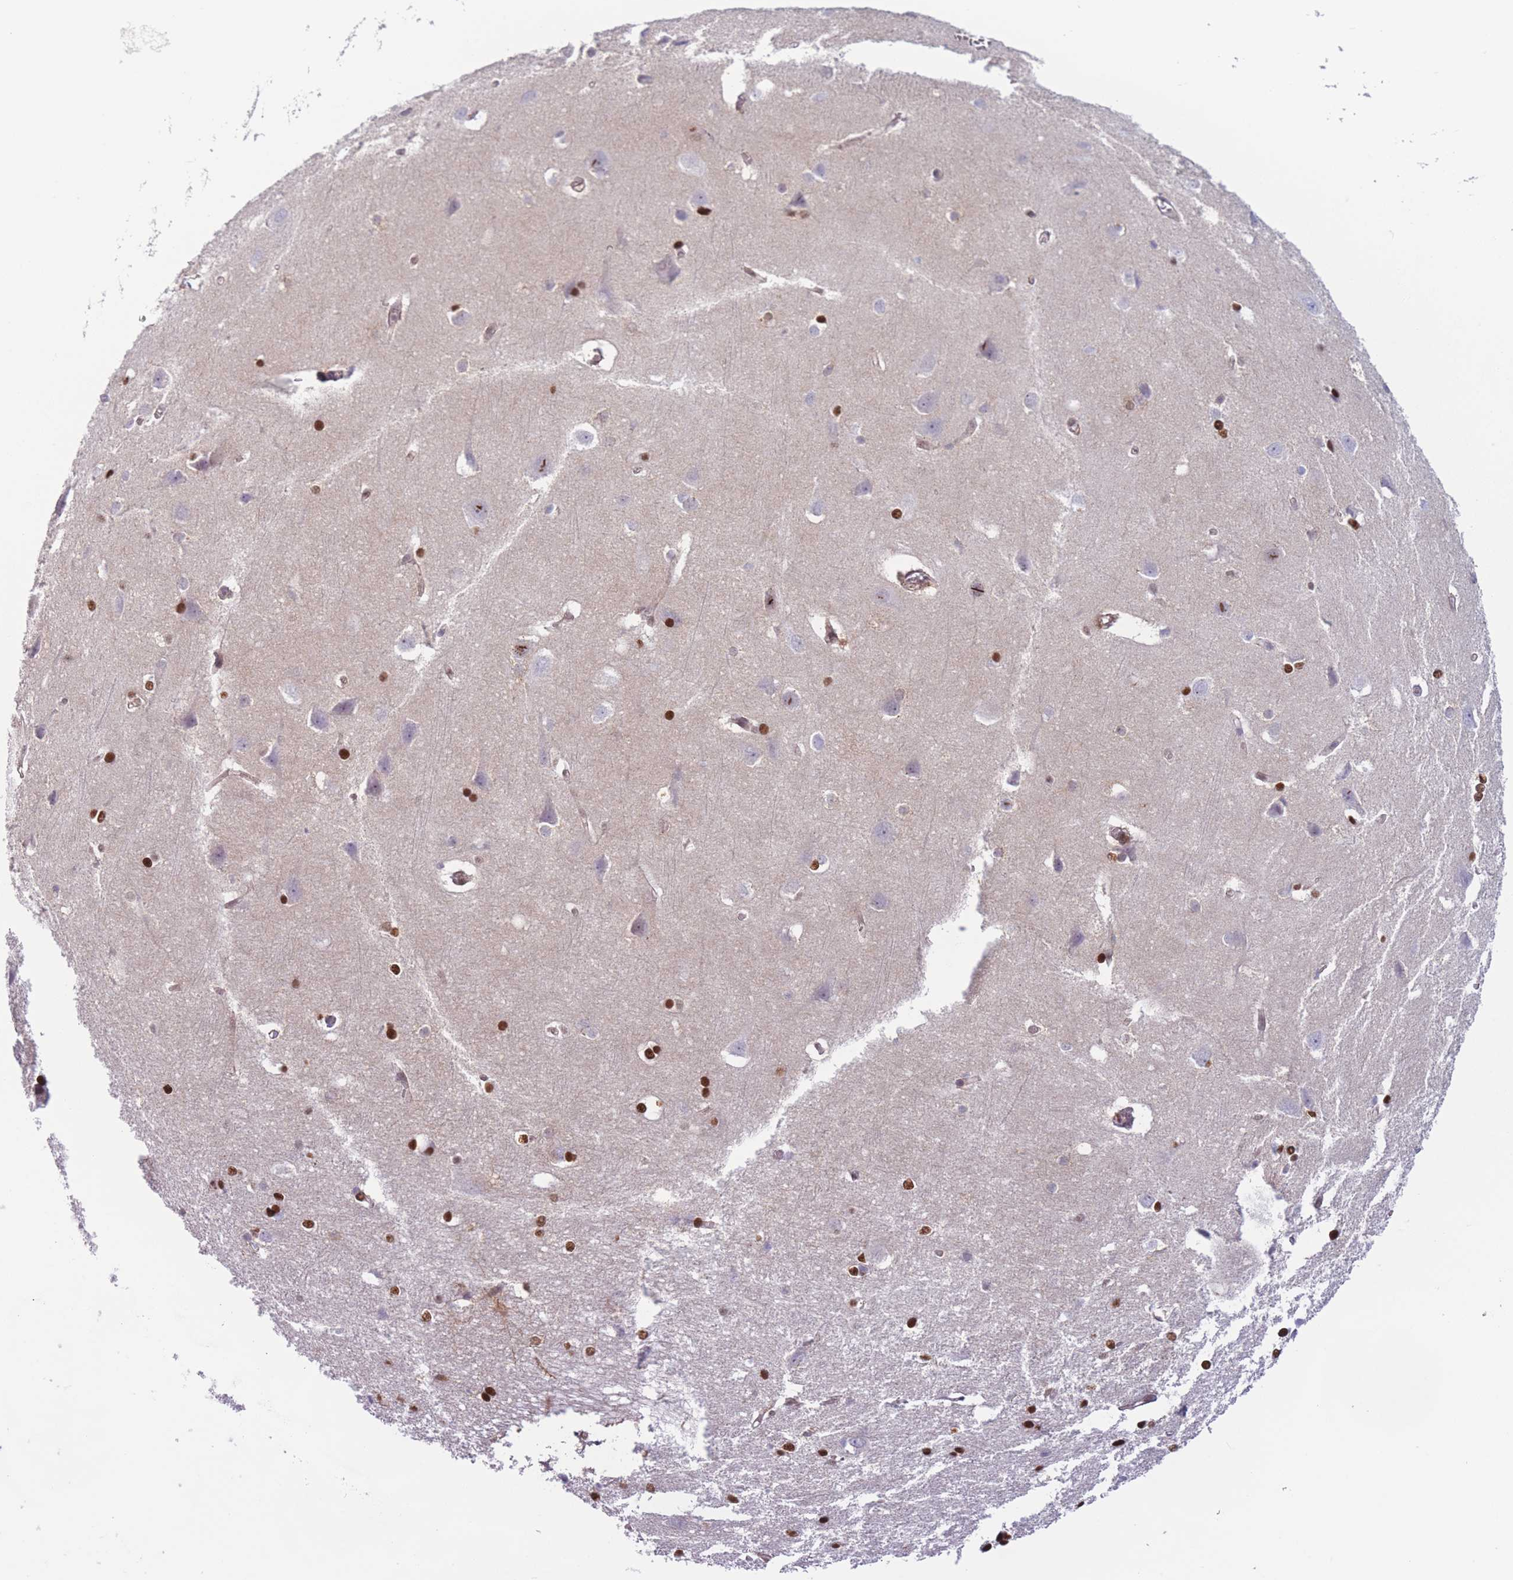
{"staining": {"intensity": "weak", "quantity": "25%-75%", "location": "cytoplasmic/membranous"}, "tissue": "cerebral cortex", "cell_type": "Endothelial cells", "image_type": "normal", "snomed": [{"axis": "morphology", "description": "Normal tissue, NOS"}, {"axis": "topography", "description": "Cerebral cortex"}], "caption": "IHC photomicrograph of normal human cerebral cortex stained for a protein (brown), which demonstrates low levels of weak cytoplasmic/membranous staining in about 25%-75% of endothelial cells.", "gene": "ENSG00000267179", "patient": {"sex": "male", "age": 37}}